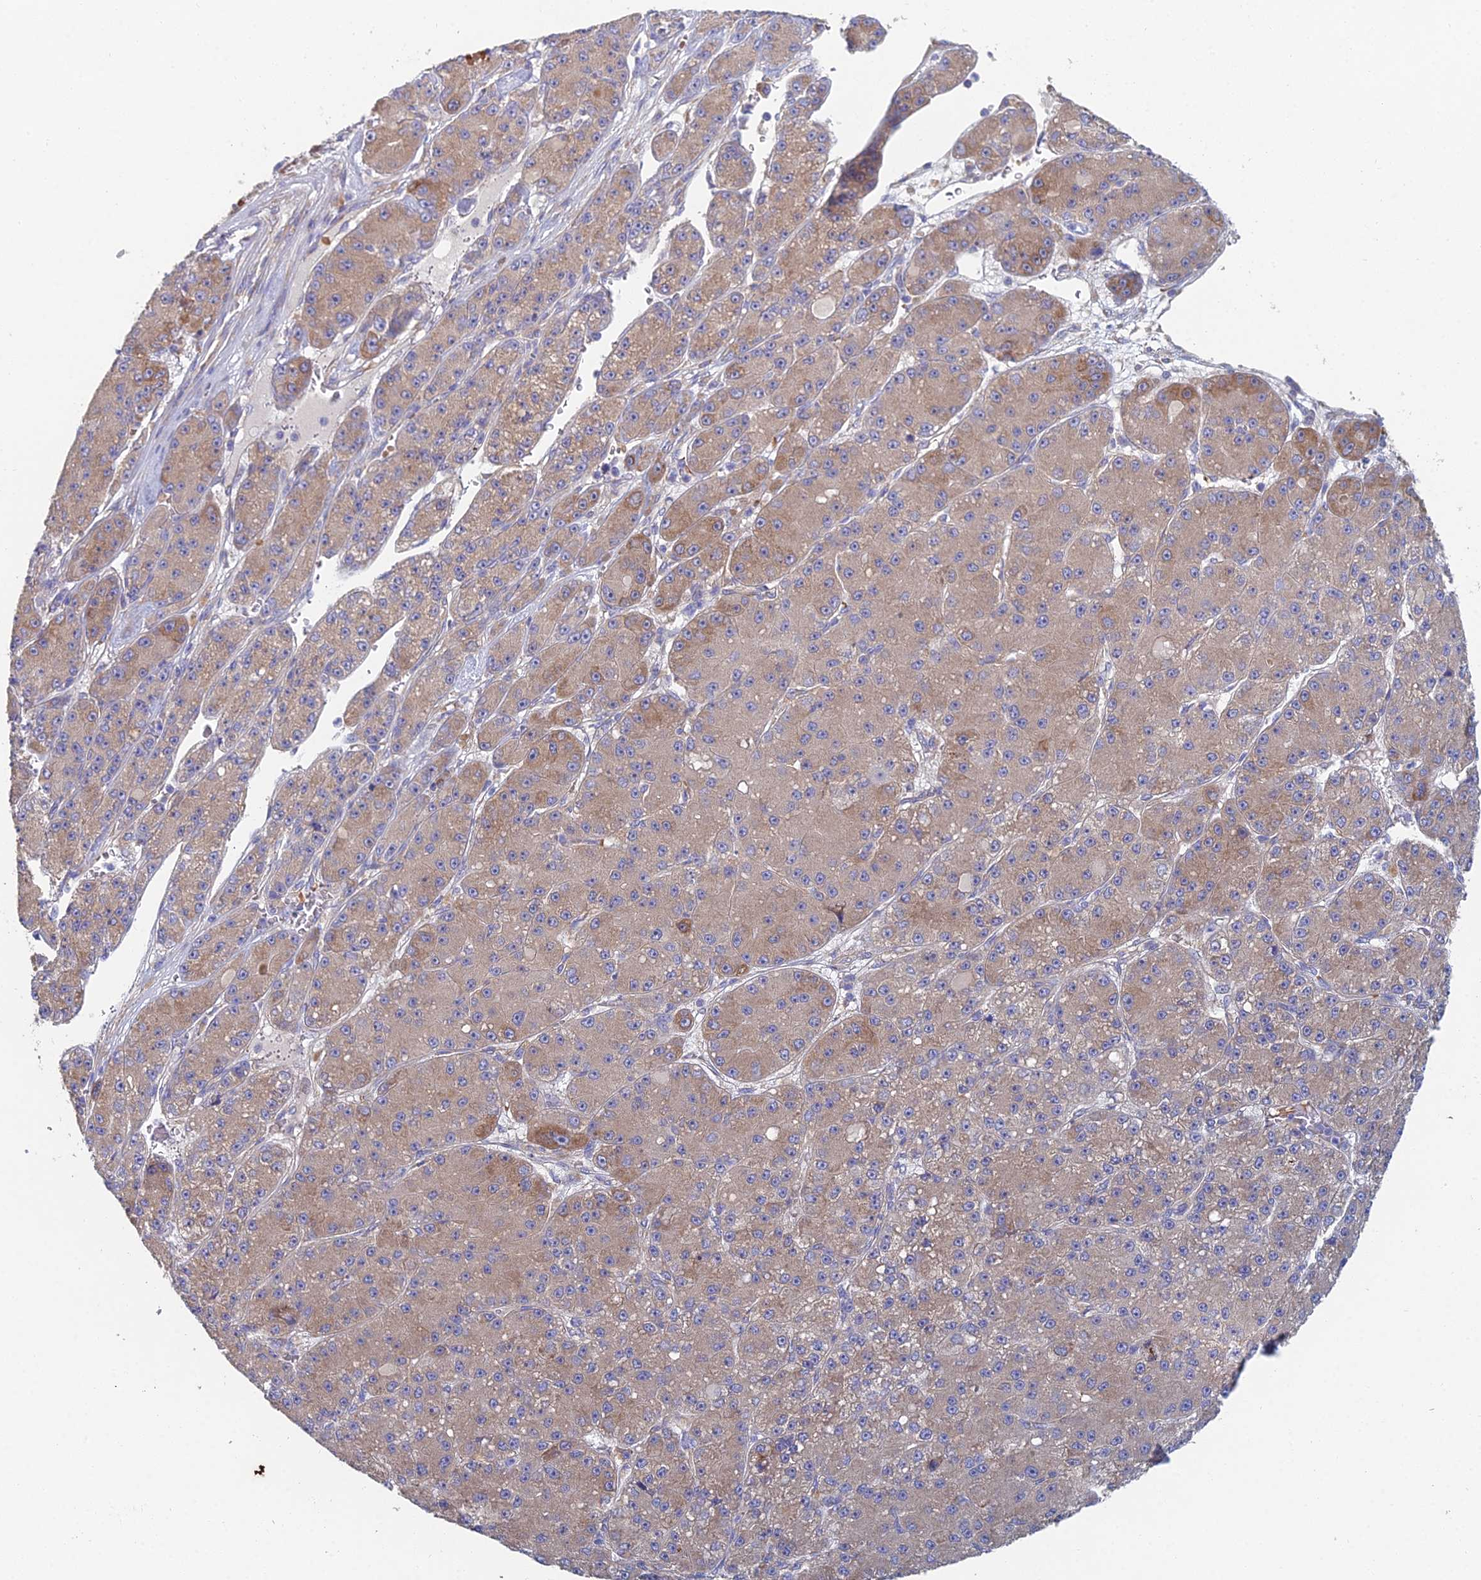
{"staining": {"intensity": "weak", "quantity": ">75%", "location": "cytoplasmic/membranous"}, "tissue": "liver cancer", "cell_type": "Tumor cells", "image_type": "cancer", "snomed": [{"axis": "morphology", "description": "Carcinoma, Hepatocellular, NOS"}, {"axis": "topography", "description": "Liver"}], "caption": "Liver cancer (hepatocellular carcinoma) stained with DAB immunohistochemistry (IHC) reveals low levels of weak cytoplasmic/membranous expression in approximately >75% of tumor cells. Using DAB (brown) and hematoxylin (blue) stains, captured at high magnification using brightfield microscopy.", "gene": "ELOF1", "patient": {"sex": "male", "age": 67}}